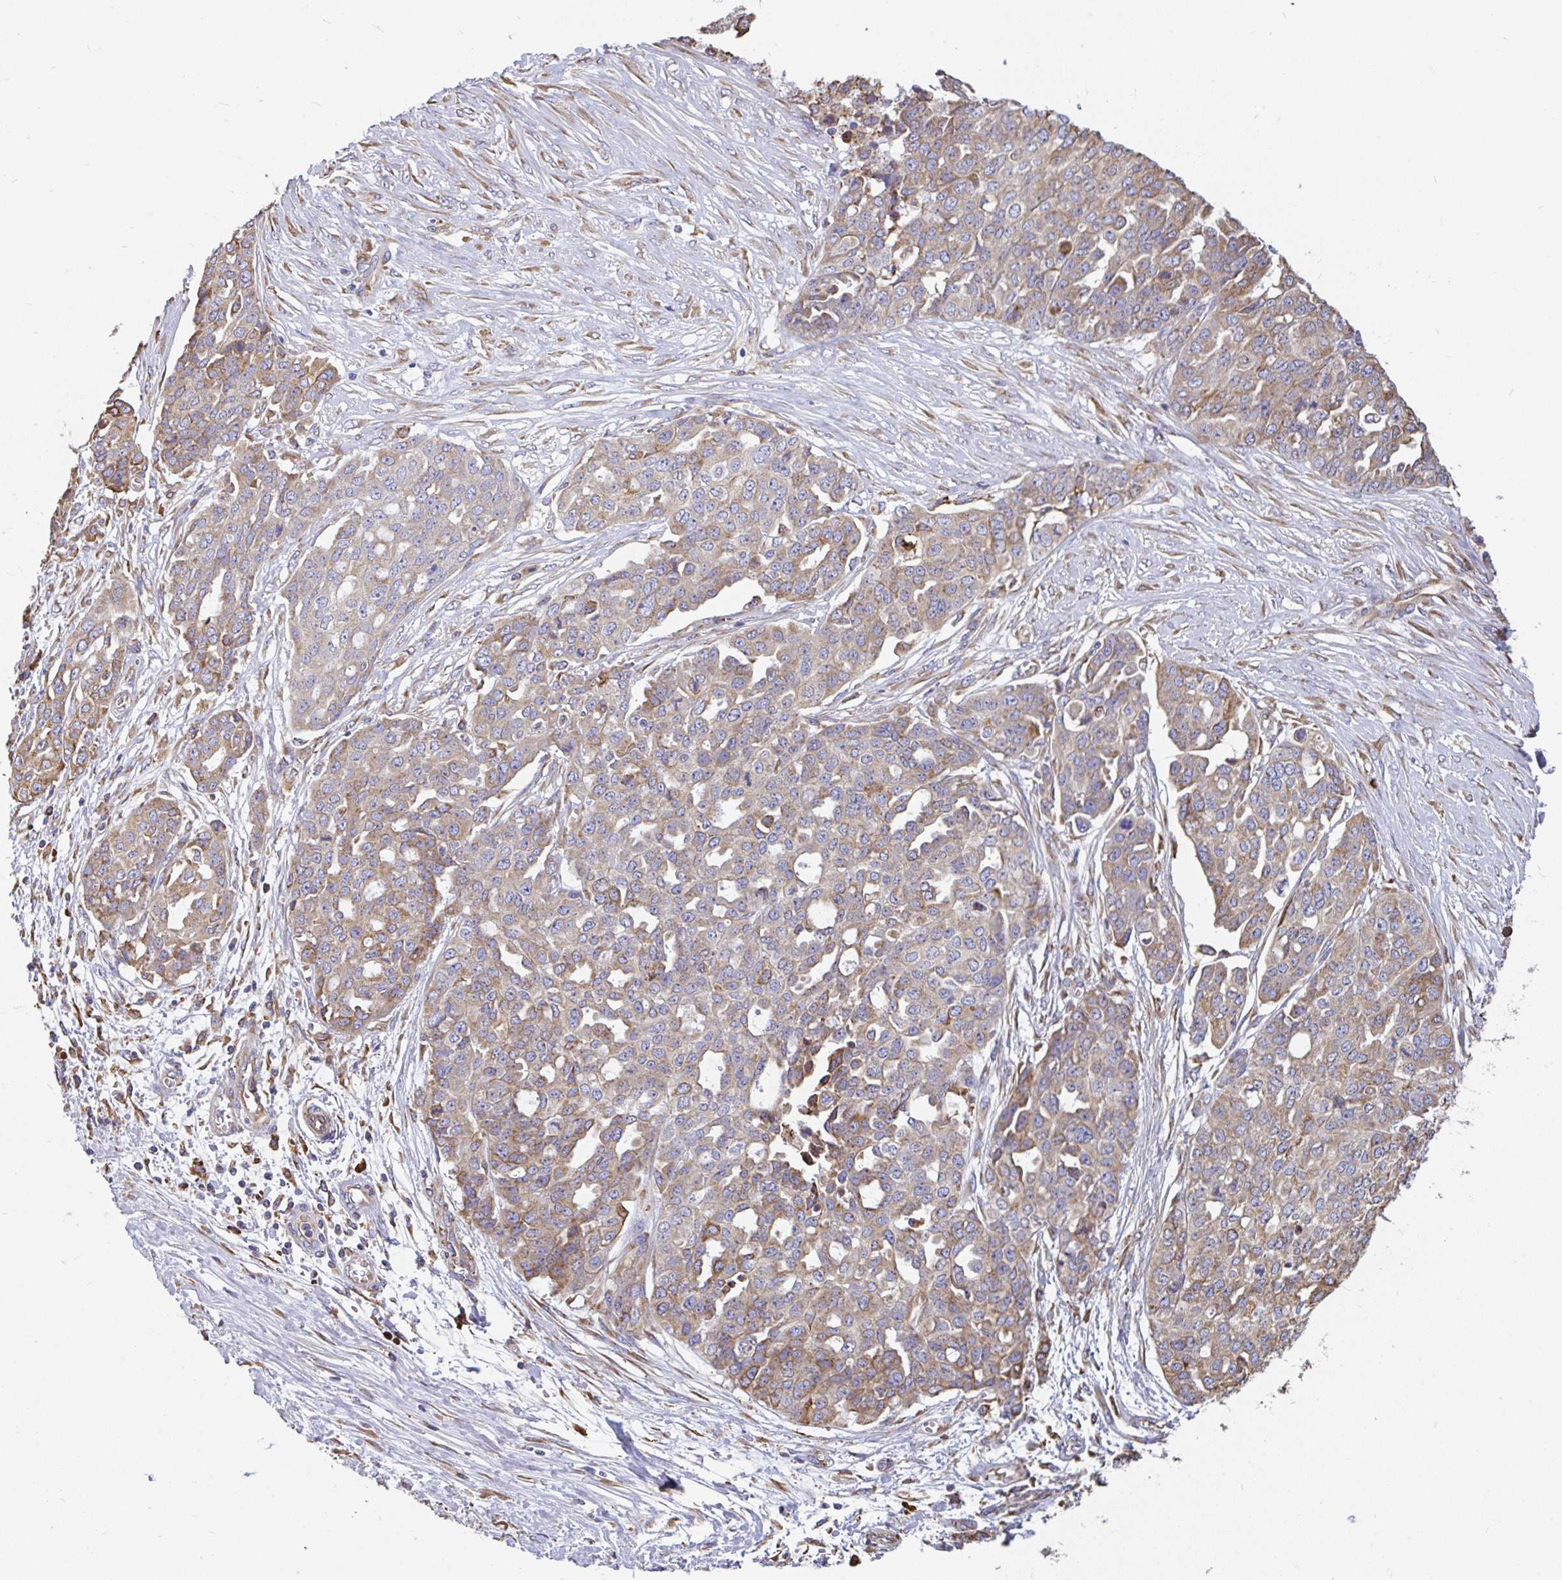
{"staining": {"intensity": "moderate", "quantity": "25%-75%", "location": "cytoplasmic/membranous"}, "tissue": "ovarian cancer", "cell_type": "Tumor cells", "image_type": "cancer", "snomed": [{"axis": "morphology", "description": "Cystadenocarcinoma, serous, NOS"}, {"axis": "topography", "description": "Soft tissue"}, {"axis": "topography", "description": "Ovary"}], "caption": "The micrograph exhibits a brown stain indicating the presence of a protein in the cytoplasmic/membranous of tumor cells in ovarian cancer (serous cystadenocarcinoma).", "gene": "EML5", "patient": {"sex": "female", "age": 57}}